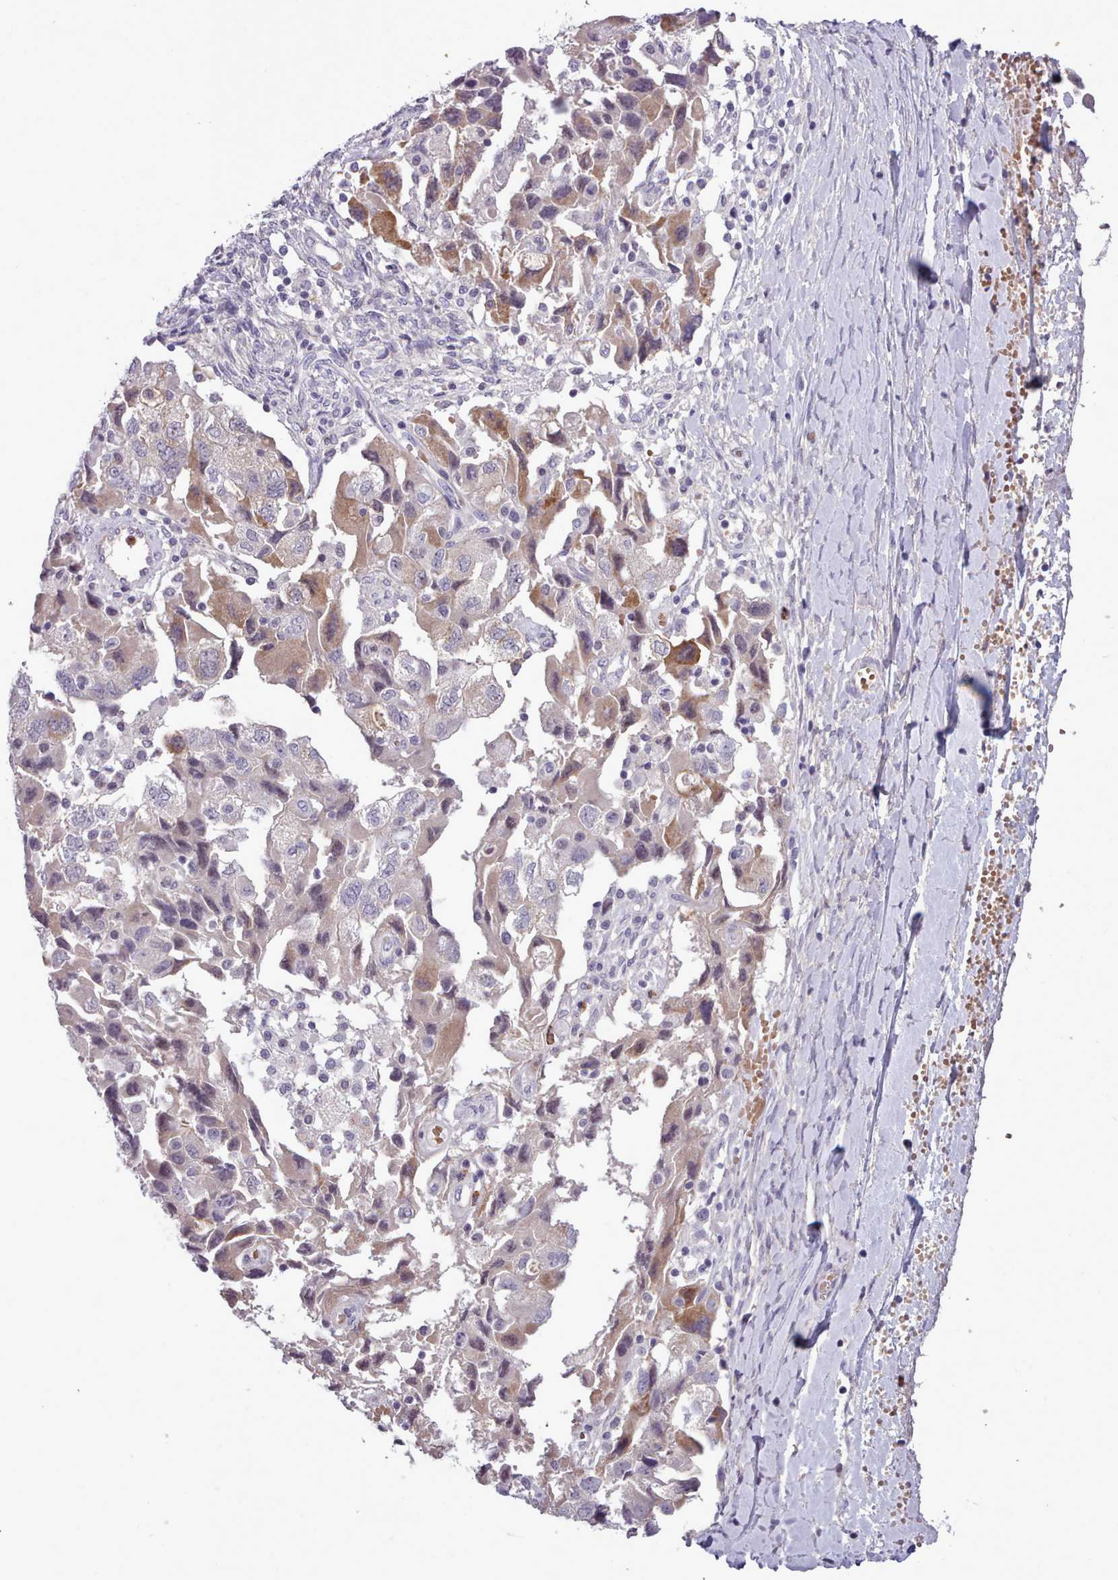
{"staining": {"intensity": "moderate", "quantity": "<25%", "location": "cytoplasmic/membranous"}, "tissue": "ovarian cancer", "cell_type": "Tumor cells", "image_type": "cancer", "snomed": [{"axis": "morphology", "description": "Carcinoma, NOS"}, {"axis": "morphology", "description": "Cystadenocarcinoma, serous, NOS"}, {"axis": "topography", "description": "Ovary"}], "caption": "An immunohistochemistry photomicrograph of tumor tissue is shown. Protein staining in brown shows moderate cytoplasmic/membranous positivity in serous cystadenocarcinoma (ovarian) within tumor cells.", "gene": "KCTD16", "patient": {"sex": "female", "age": 69}}